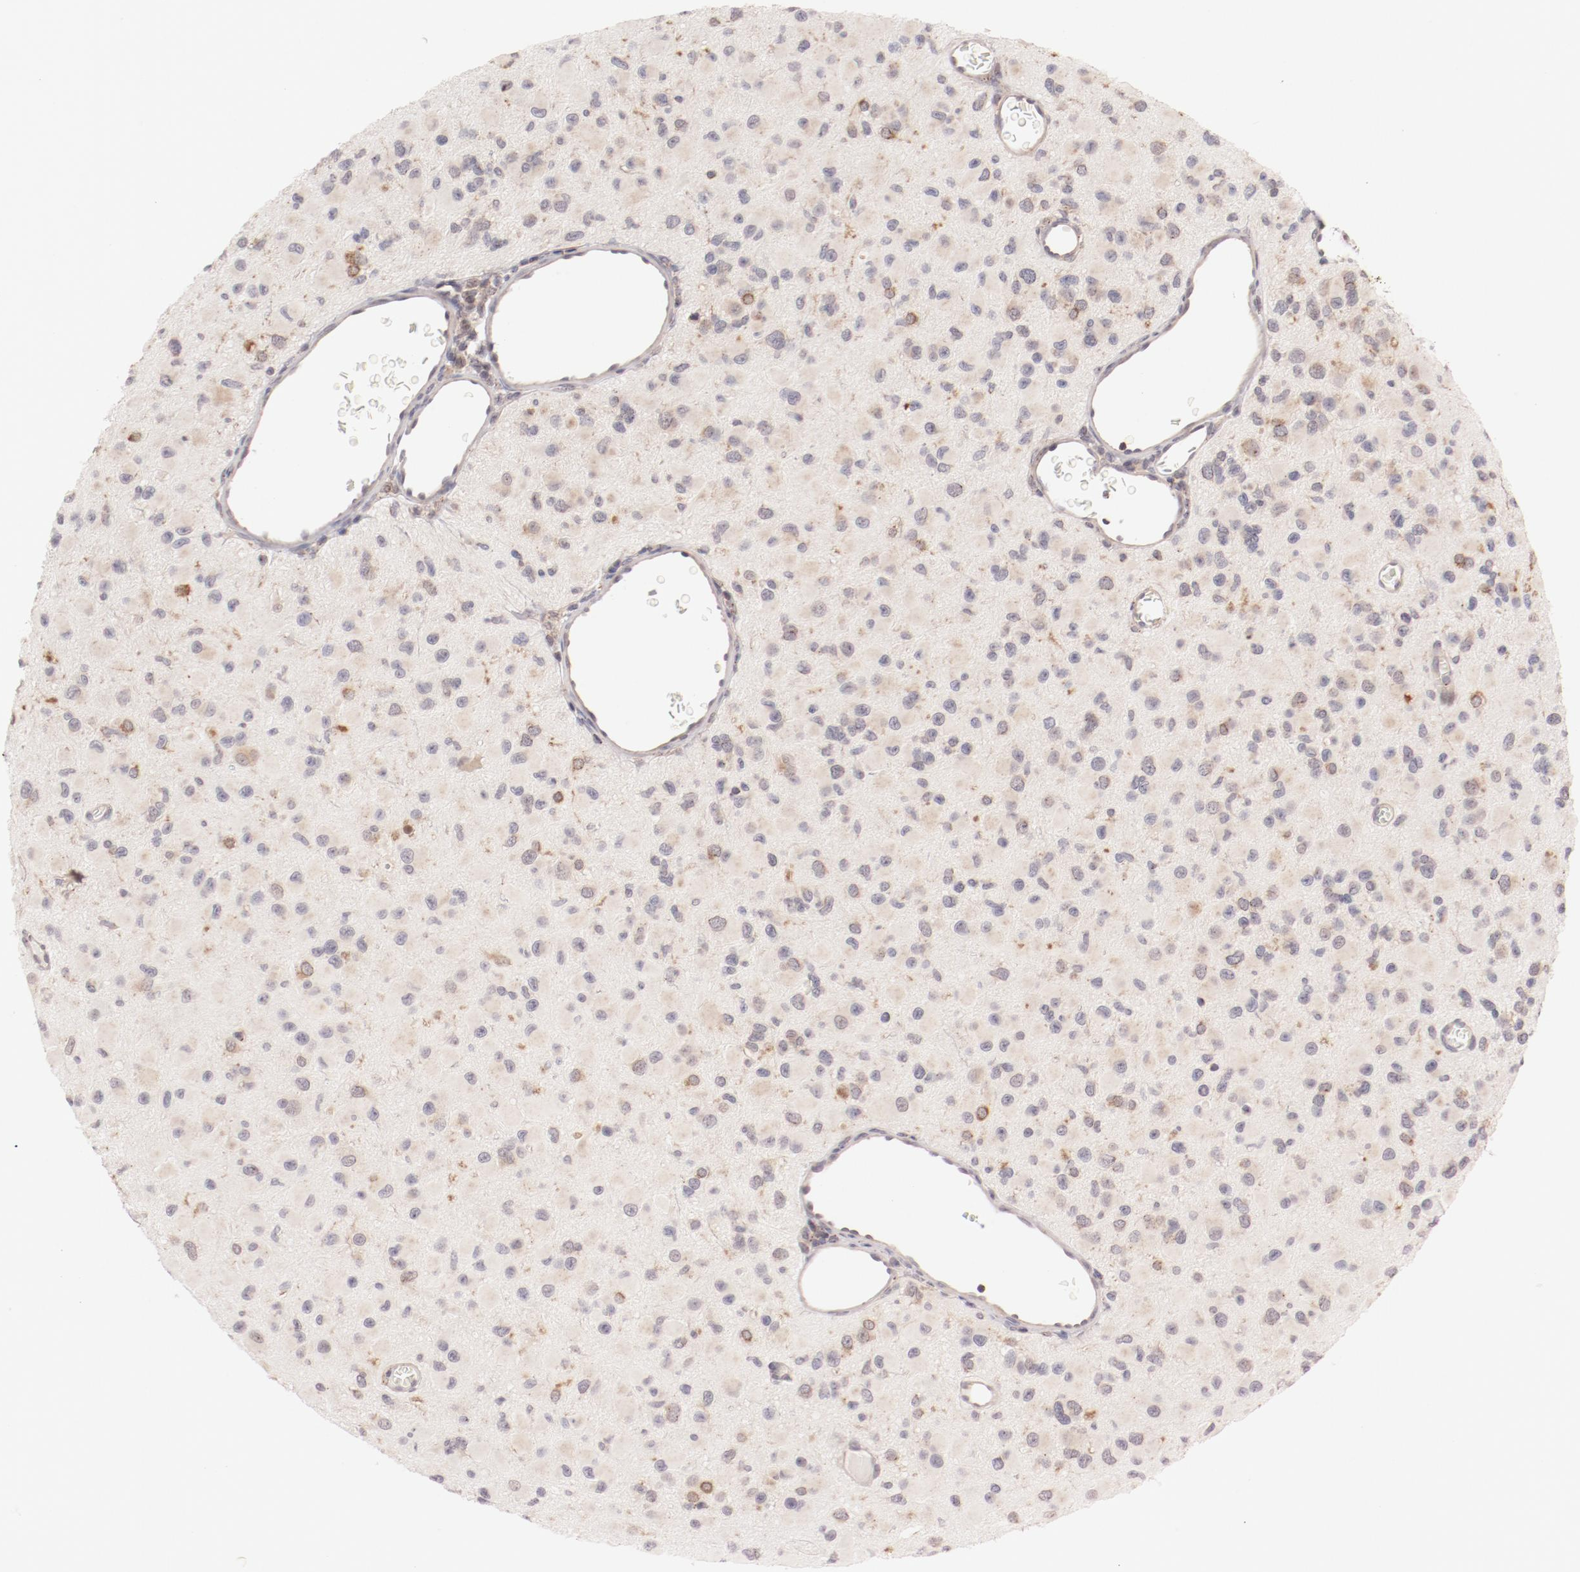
{"staining": {"intensity": "moderate", "quantity": "<25%", "location": "cytoplasmic/membranous,nuclear"}, "tissue": "glioma", "cell_type": "Tumor cells", "image_type": "cancer", "snomed": [{"axis": "morphology", "description": "Glioma, malignant, Low grade"}, {"axis": "topography", "description": "Brain"}], "caption": "IHC staining of malignant low-grade glioma, which exhibits low levels of moderate cytoplasmic/membranous and nuclear staining in approximately <25% of tumor cells indicating moderate cytoplasmic/membranous and nuclear protein staining. The staining was performed using DAB (brown) for protein detection and nuclei were counterstained in hematoxylin (blue).", "gene": "RPL12", "patient": {"sex": "male", "age": 42}}